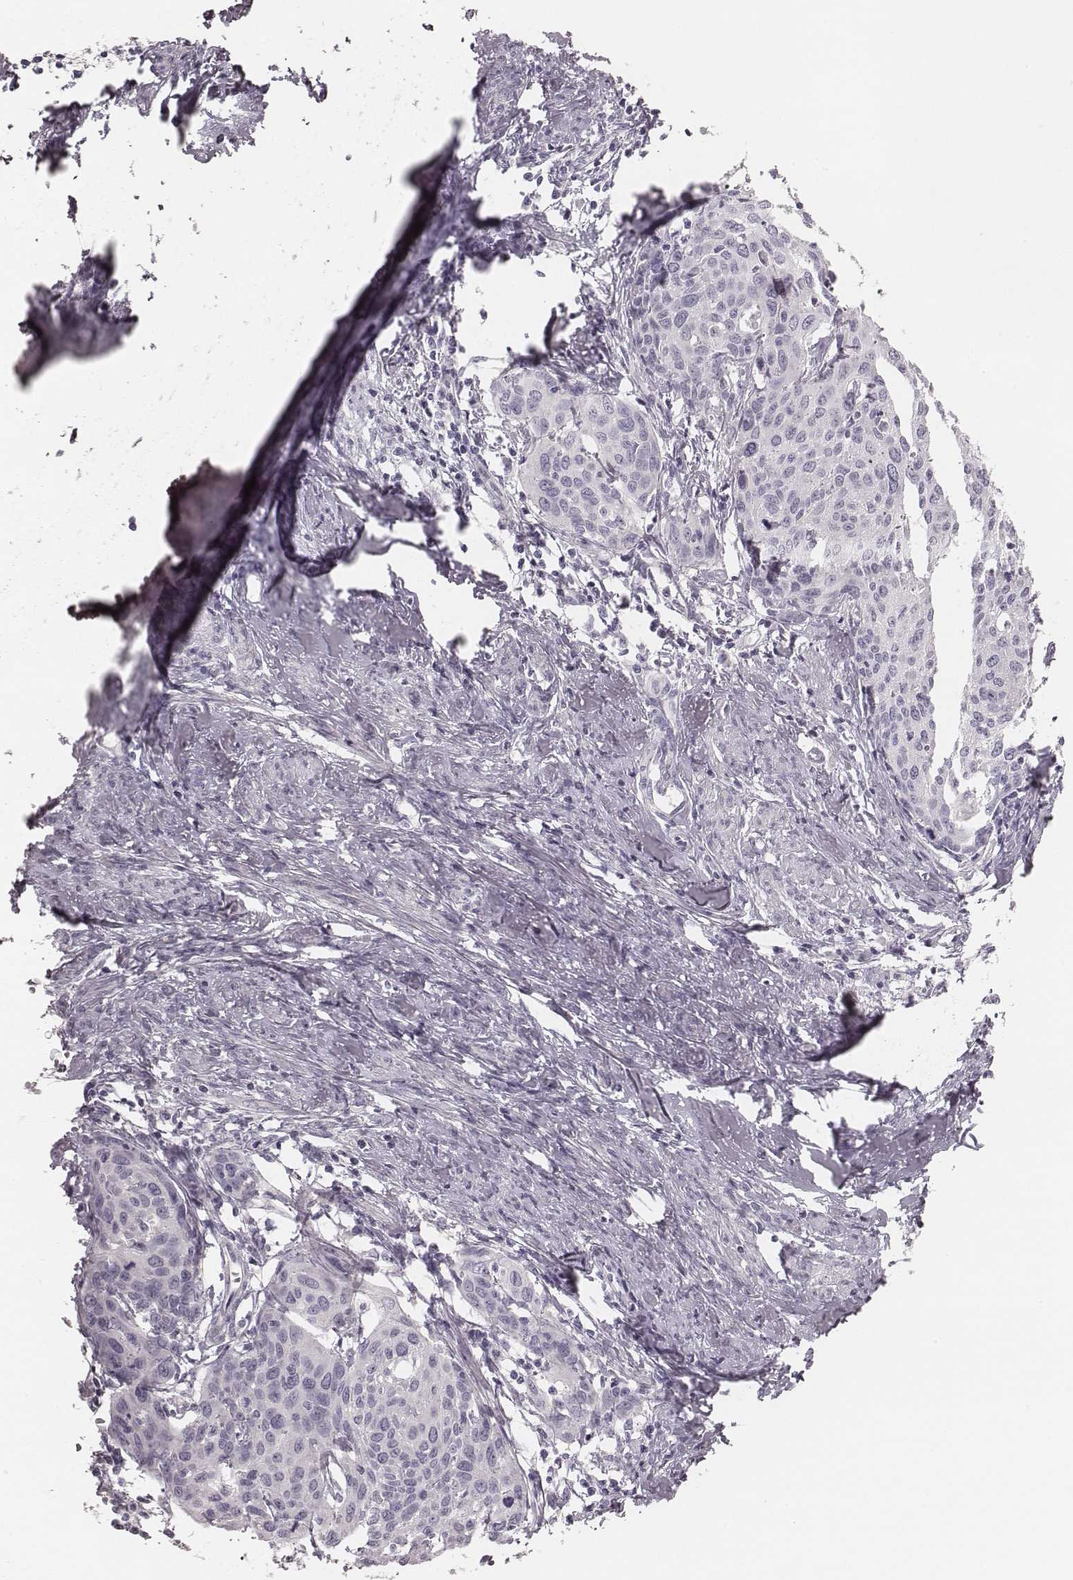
{"staining": {"intensity": "negative", "quantity": "none", "location": "none"}, "tissue": "cervical cancer", "cell_type": "Tumor cells", "image_type": "cancer", "snomed": [{"axis": "morphology", "description": "Squamous cell carcinoma, NOS"}, {"axis": "topography", "description": "Cervix"}], "caption": "Immunohistochemistry (IHC) histopathology image of neoplastic tissue: cervical cancer (squamous cell carcinoma) stained with DAB (3,3'-diaminobenzidine) displays no significant protein positivity in tumor cells. The staining is performed using DAB (3,3'-diaminobenzidine) brown chromogen with nuclei counter-stained in using hematoxylin.", "gene": "ZP4", "patient": {"sex": "female", "age": 62}}